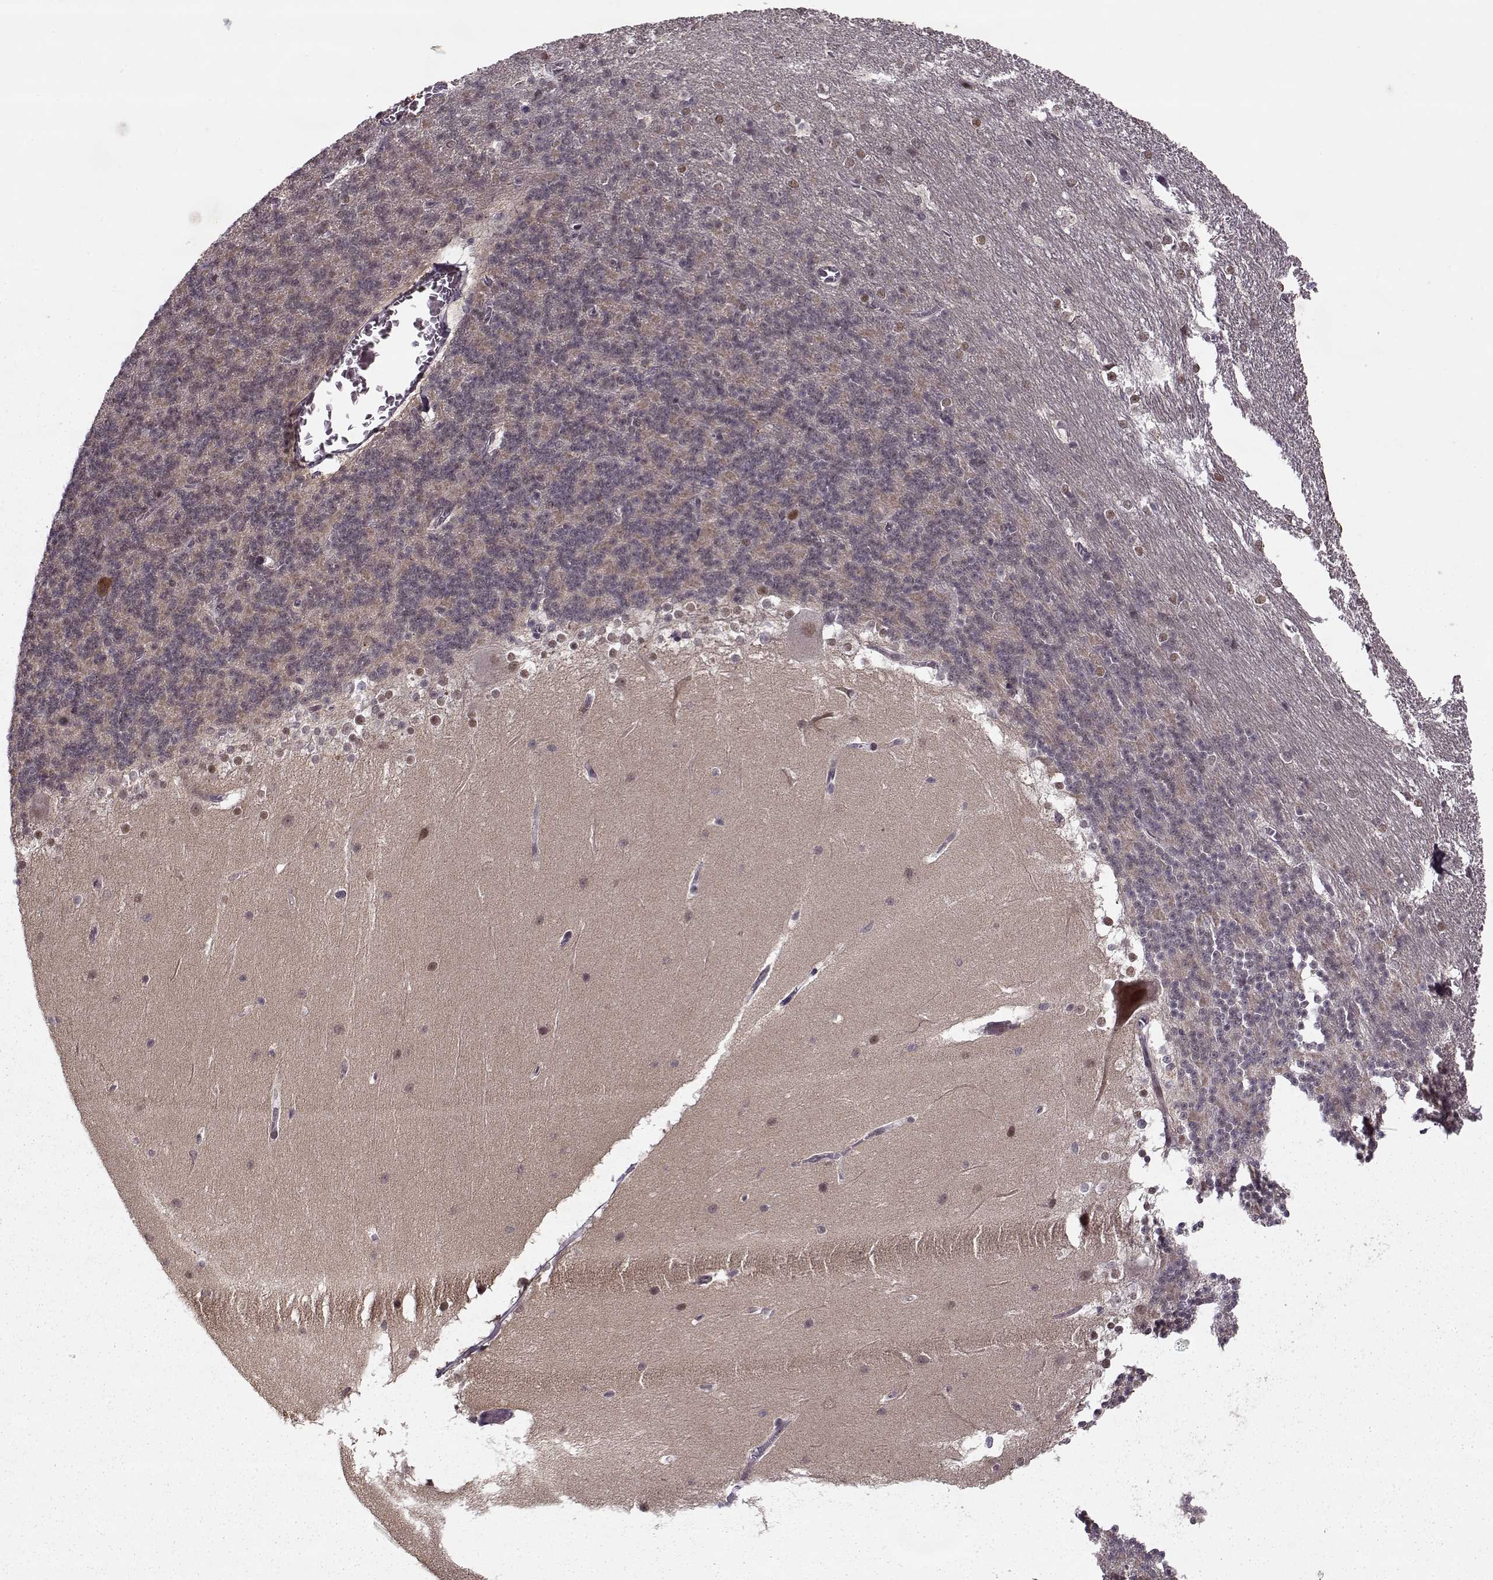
{"staining": {"intensity": "weak", "quantity": "<25%", "location": "cytoplasmic/membranous"}, "tissue": "cerebellum", "cell_type": "Cells in granular layer", "image_type": "normal", "snomed": [{"axis": "morphology", "description": "Normal tissue, NOS"}, {"axis": "topography", "description": "Cerebellum"}], "caption": "This is a micrograph of immunohistochemistry (IHC) staining of unremarkable cerebellum, which shows no positivity in cells in granular layer.", "gene": "DENND4B", "patient": {"sex": "female", "age": 19}}